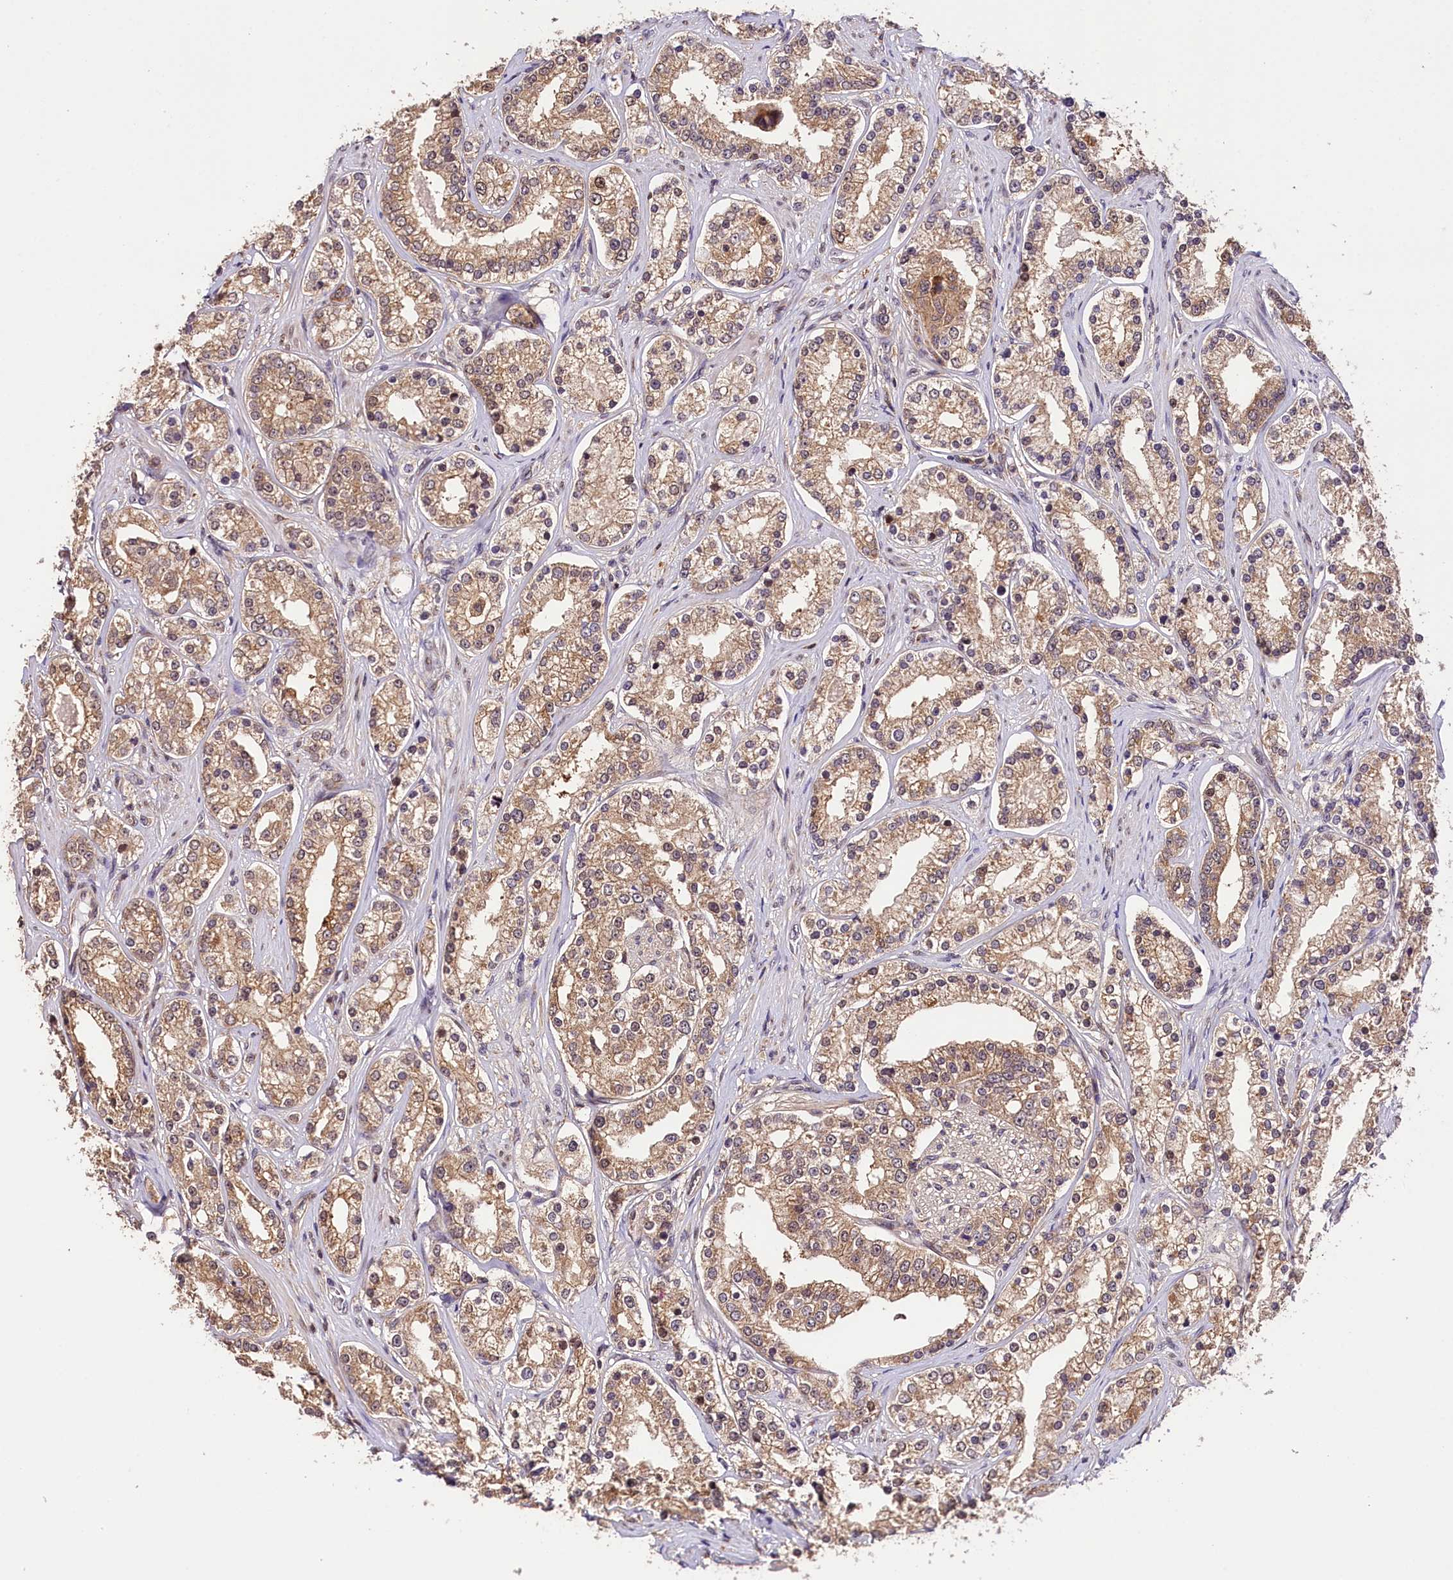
{"staining": {"intensity": "weak", "quantity": ">75%", "location": "cytoplasmic/membranous"}, "tissue": "prostate cancer", "cell_type": "Tumor cells", "image_type": "cancer", "snomed": [{"axis": "morphology", "description": "Normal tissue, NOS"}, {"axis": "morphology", "description": "Adenocarcinoma, High grade"}, {"axis": "topography", "description": "Prostate"}], "caption": "Weak cytoplasmic/membranous protein expression is identified in about >75% of tumor cells in prostate cancer.", "gene": "CHORDC1", "patient": {"sex": "male", "age": 83}}